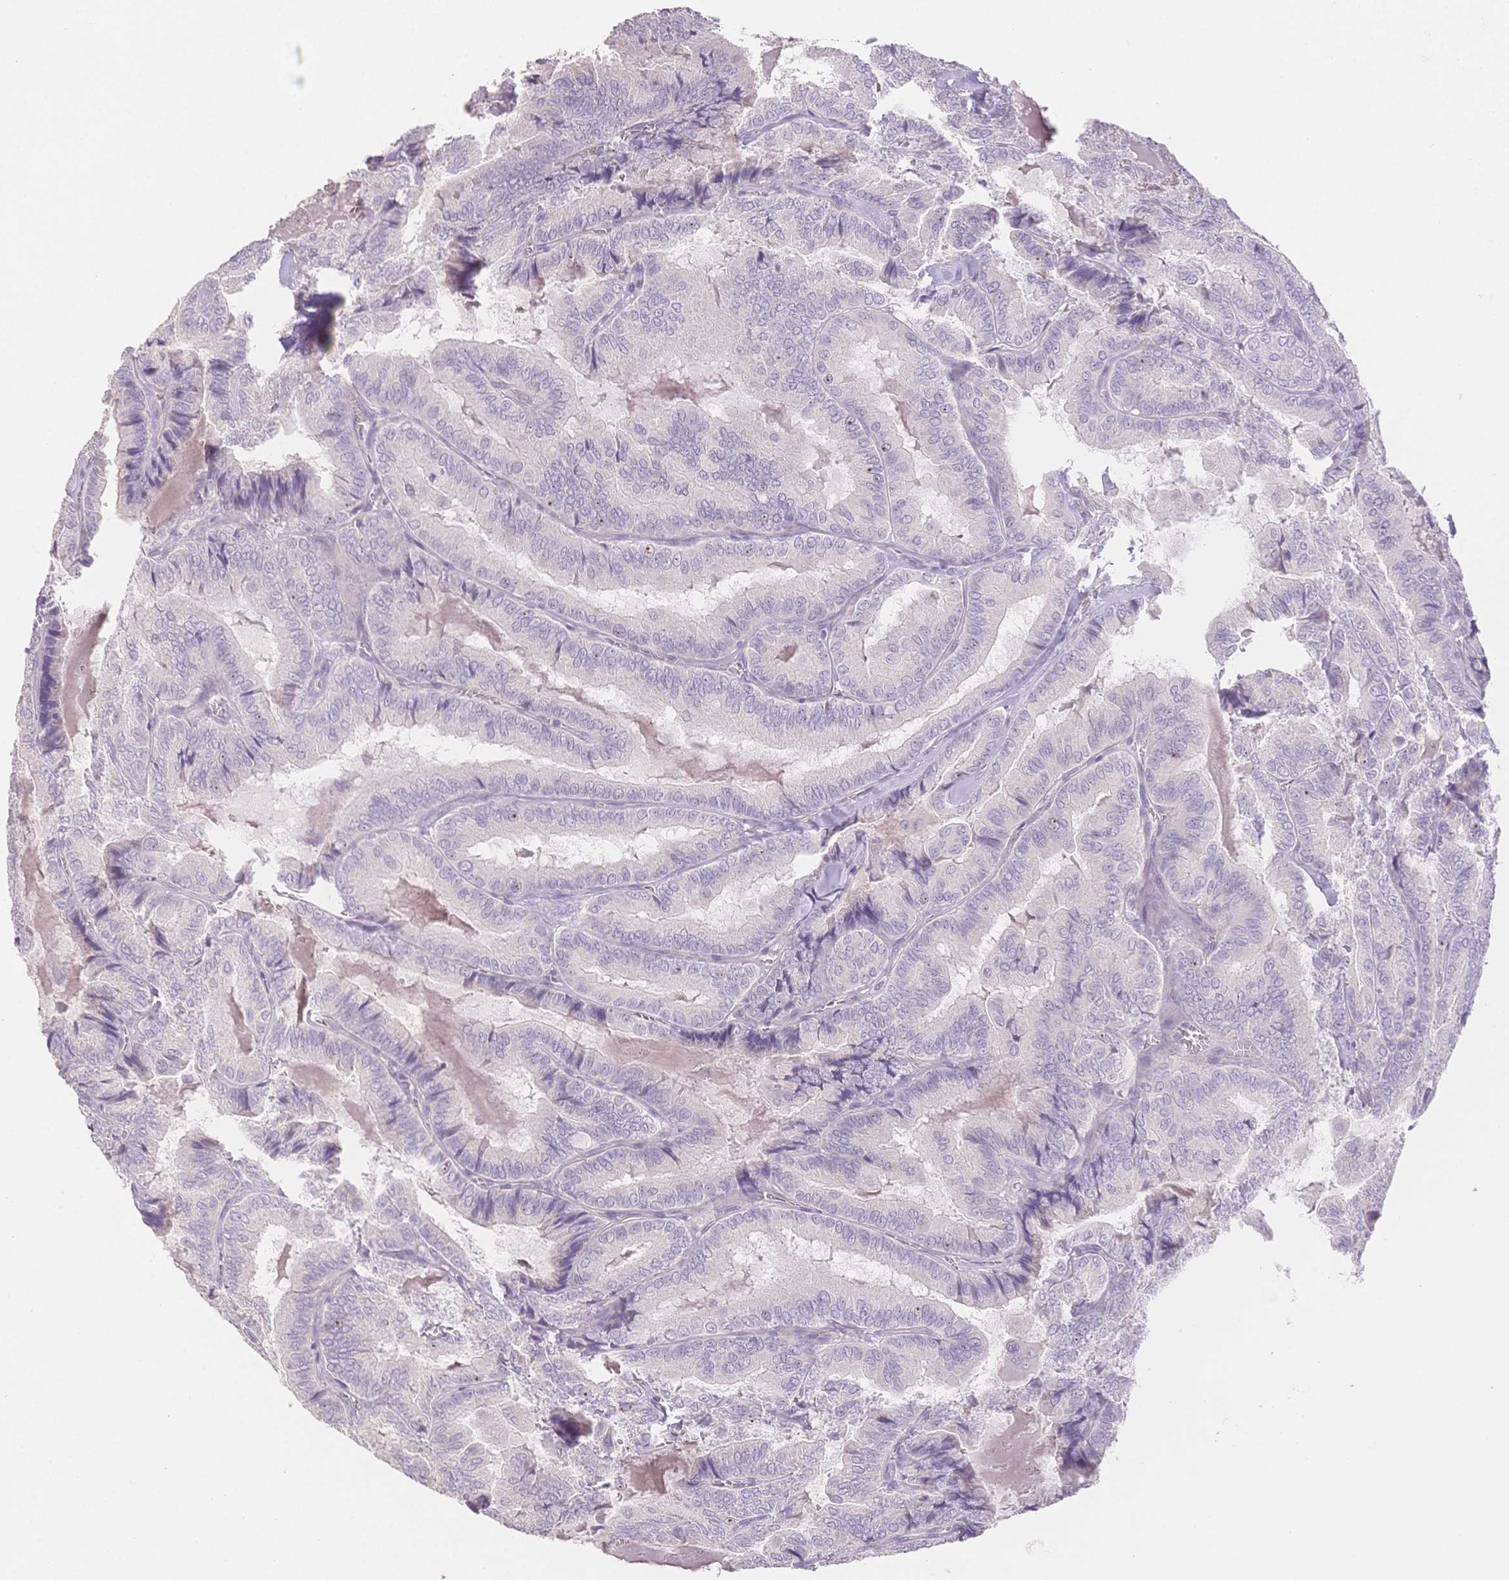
{"staining": {"intensity": "negative", "quantity": "none", "location": "none"}, "tissue": "thyroid cancer", "cell_type": "Tumor cells", "image_type": "cancer", "snomed": [{"axis": "morphology", "description": "Papillary adenocarcinoma, NOS"}, {"axis": "topography", "description": "Thyroid gland"}], "caption": "Immunohistochemistry image of neoplastic tissue: human thyroid papillary adenocarcinoma stained with DAB reveals no significant protein positivity in tumor cells.", "gene": "SUV39H2", "patient": {"sex": "female", "age": 75}}